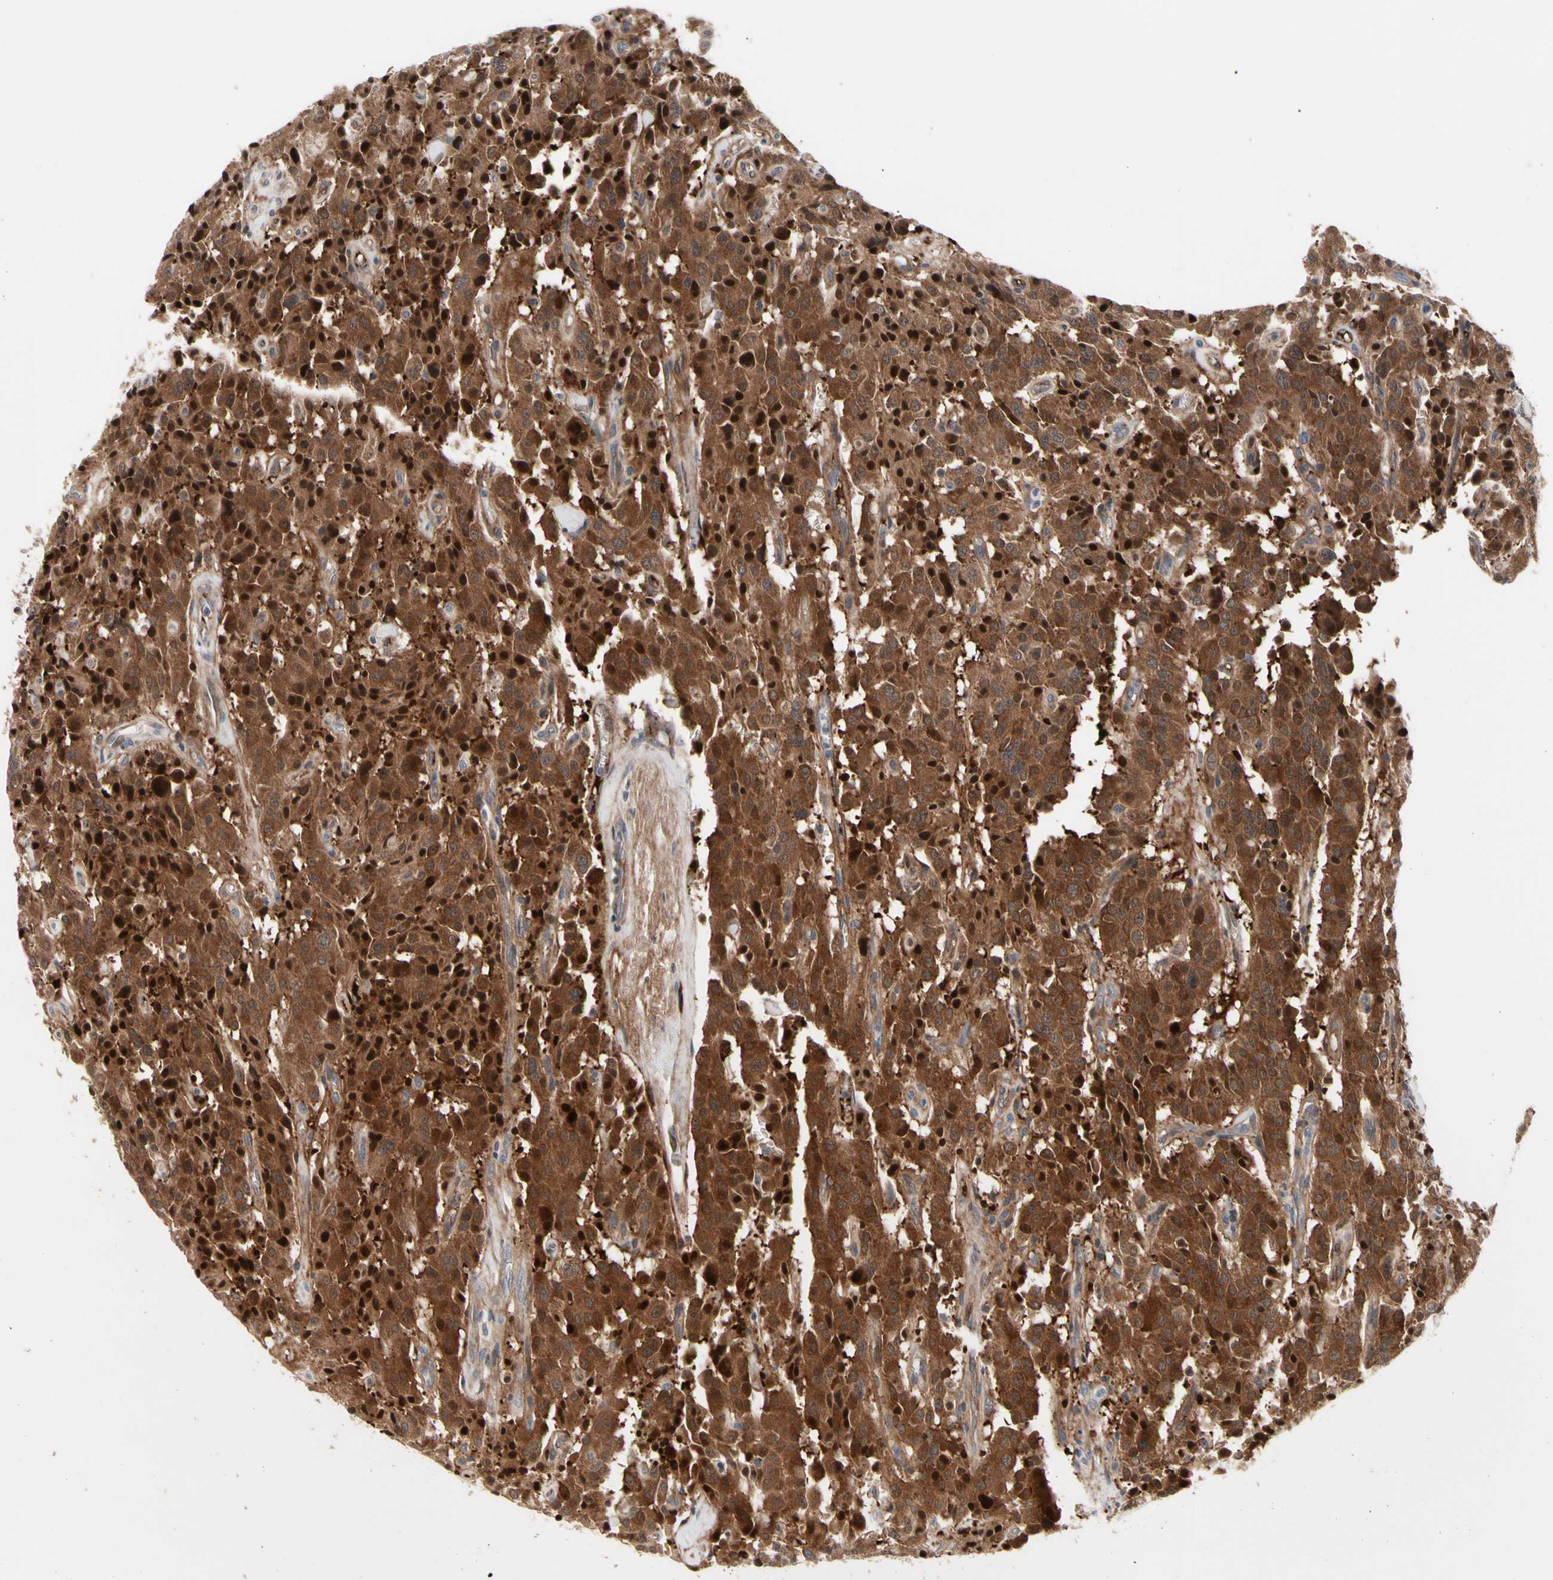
{"staining": {"intensity": "strong", "quantity": ">75%", "location": "cytoplasmic/membranous,nuclear"}, "tissue": "carcinoid", "cell_type": "Tumor cells", "image_type": "cancer", "snomed": [{"axis": "morphology", "description": "Carcinoid, malignant, NOS"}, {"axis": "topography", "description": "Lung"}], "caption": "Brown immunohistochemical staining in carcinoid (malignant) demonstrates strong cytoplasmic/membranous and nuclear expression in about >75% of tumor cells.", "gene": "HMGCR", "patient": {"sex": "male", "age": 30}}